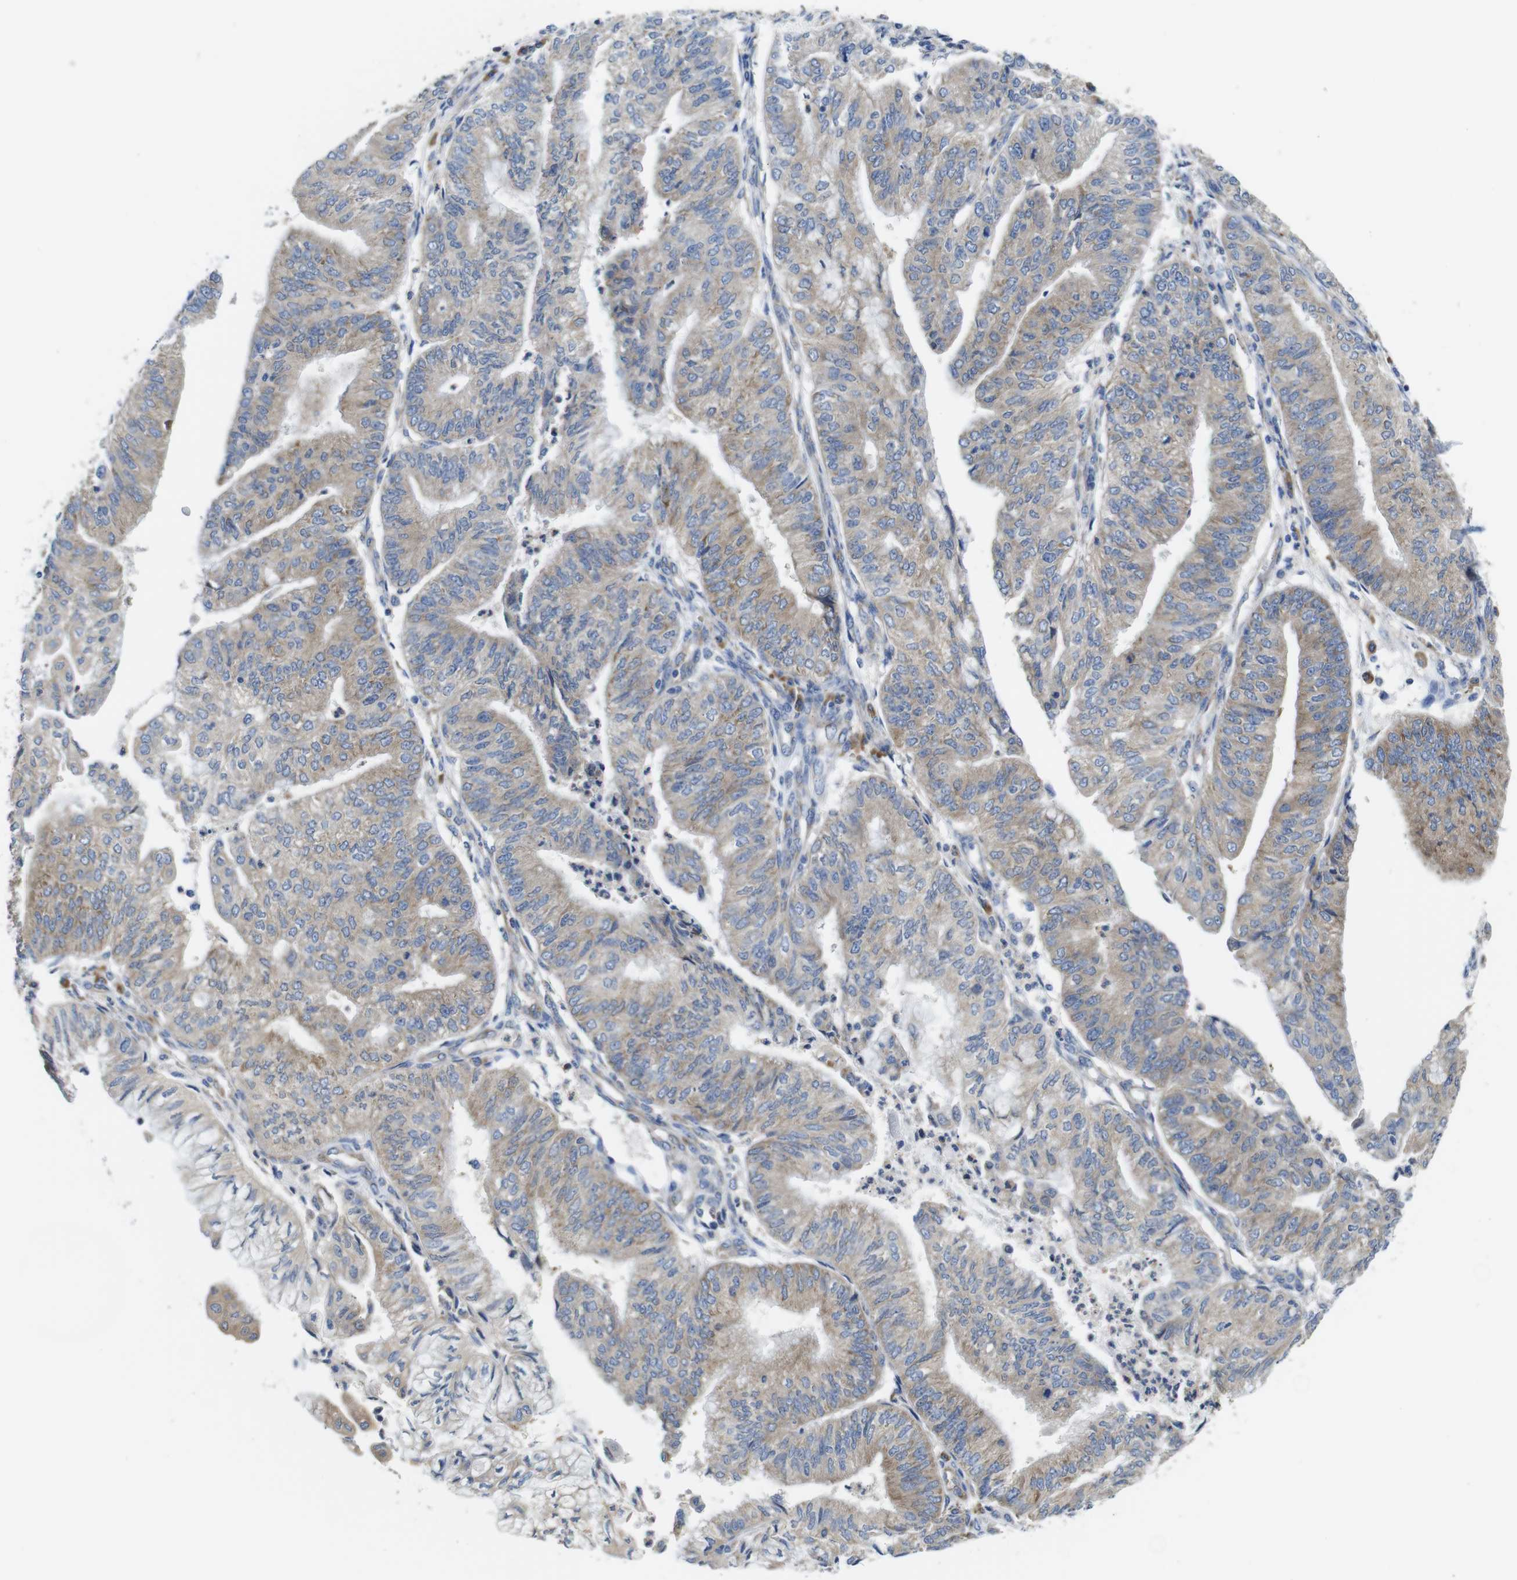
{"staining": {"intensity": "weak", "quantity": ">75%", "location": "cytoplasmic/membranous"}, "tissue": "endometrial cancer", "cell_type": "Tumor cells", "image_type": "cancer", "snomed": [{"axis": "morphology", "description": "Adenocarcinoma, NOS"}, {"axis": "topography", "description": "Endometrium"}], "caption": "There is low levels of weak cytoplasmic/membranous expression in tumor cells of adenocarcinoma (endometrial), as demonstrated by immunohistochemical staining (brown color).", "gene": "DDRGK1", "patient": {"sex": "female", "age": 59}}